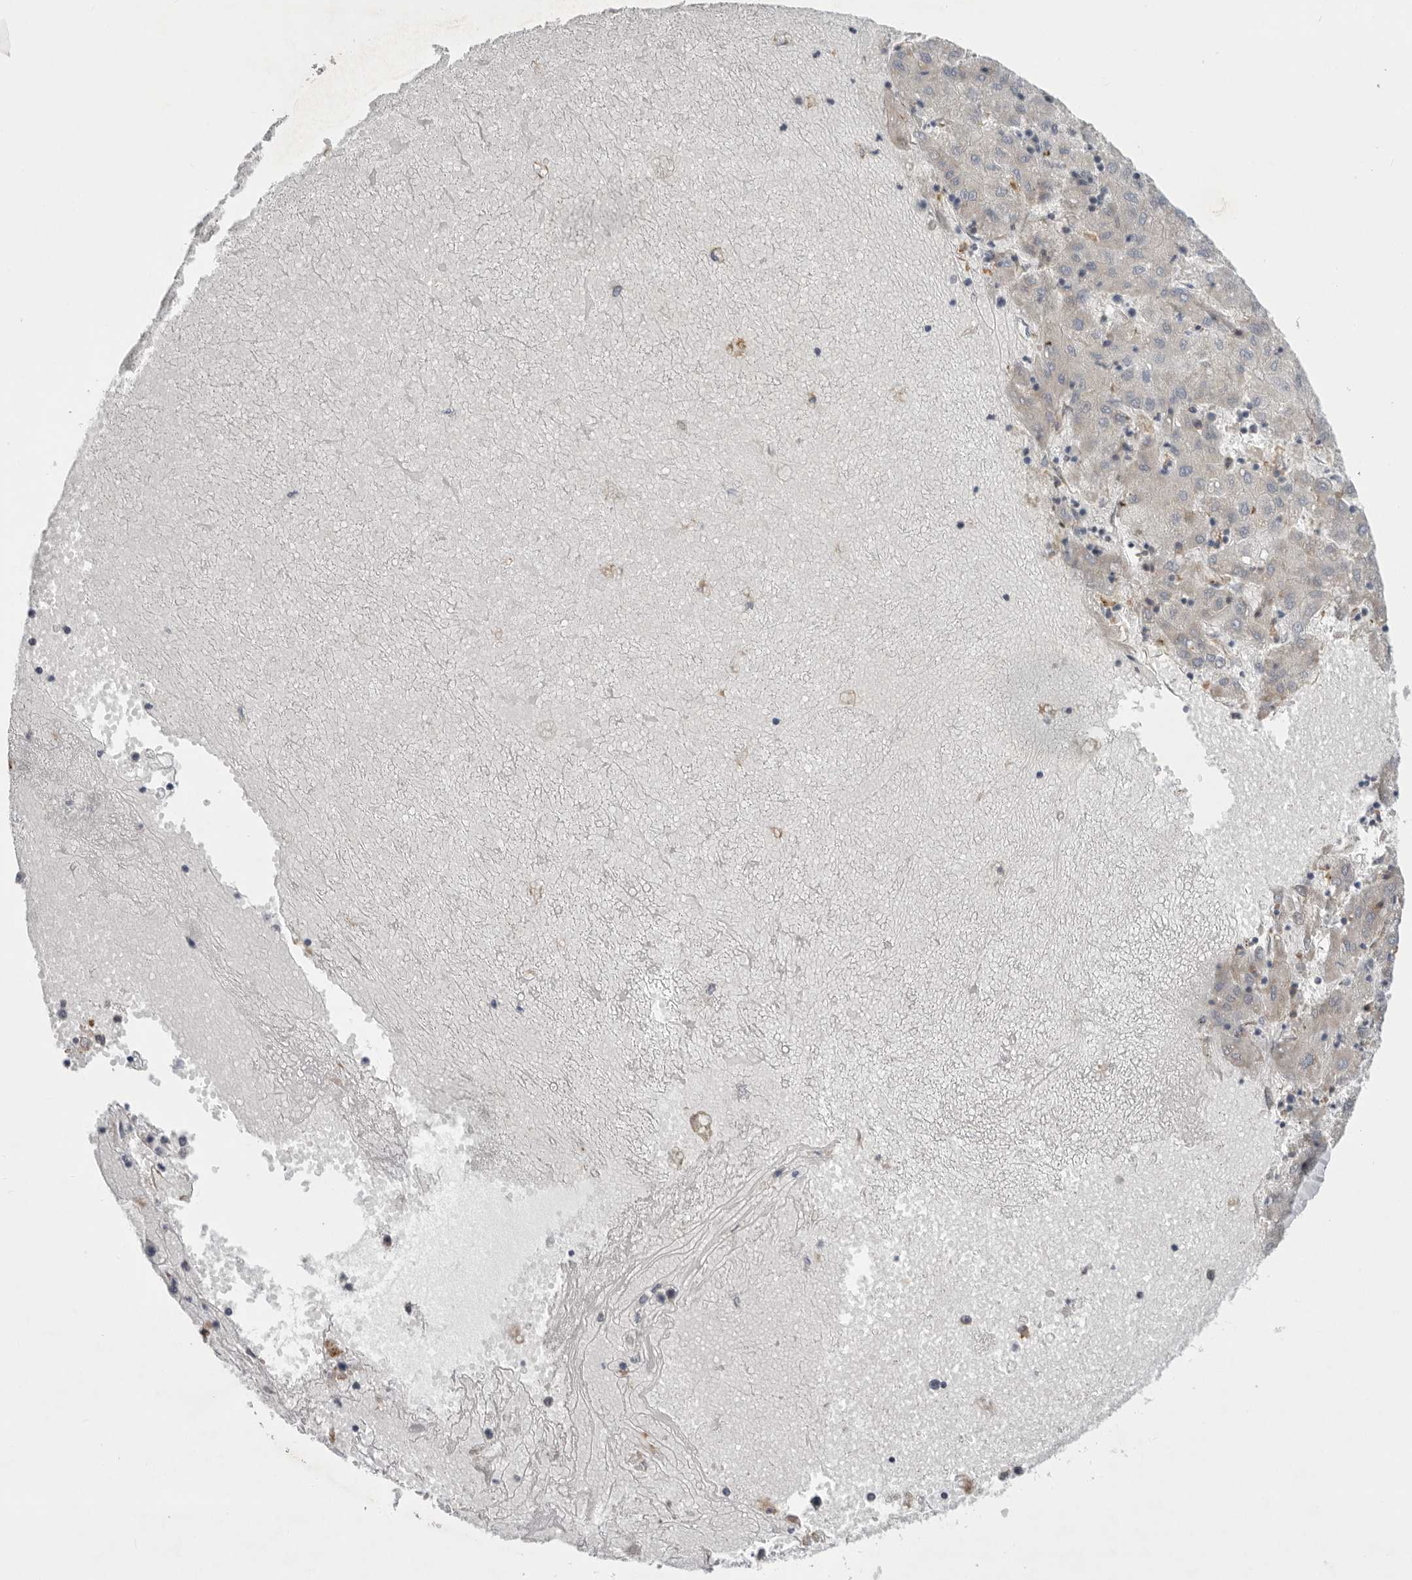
{"staining": {"intensity": "weak", "quantity": "<25%", "location": "cytoplasmic/membranous"}, "tissue": "liver cancer", "cell_type": "Tumor cells", "image_type": "cancer", "snomed": [{"axis": "morphology", "description": "Carcinoma, Hepatocellular, NOS"}, {"axis": "topography", "description": "Liver"}], "caption": "Immunohistochemical staining of liver hepatocellular carcinoma exhibits no significant staining in tumor cells.", "gene": "GANAB", "patient": {"sex": "male", "age": 72}}